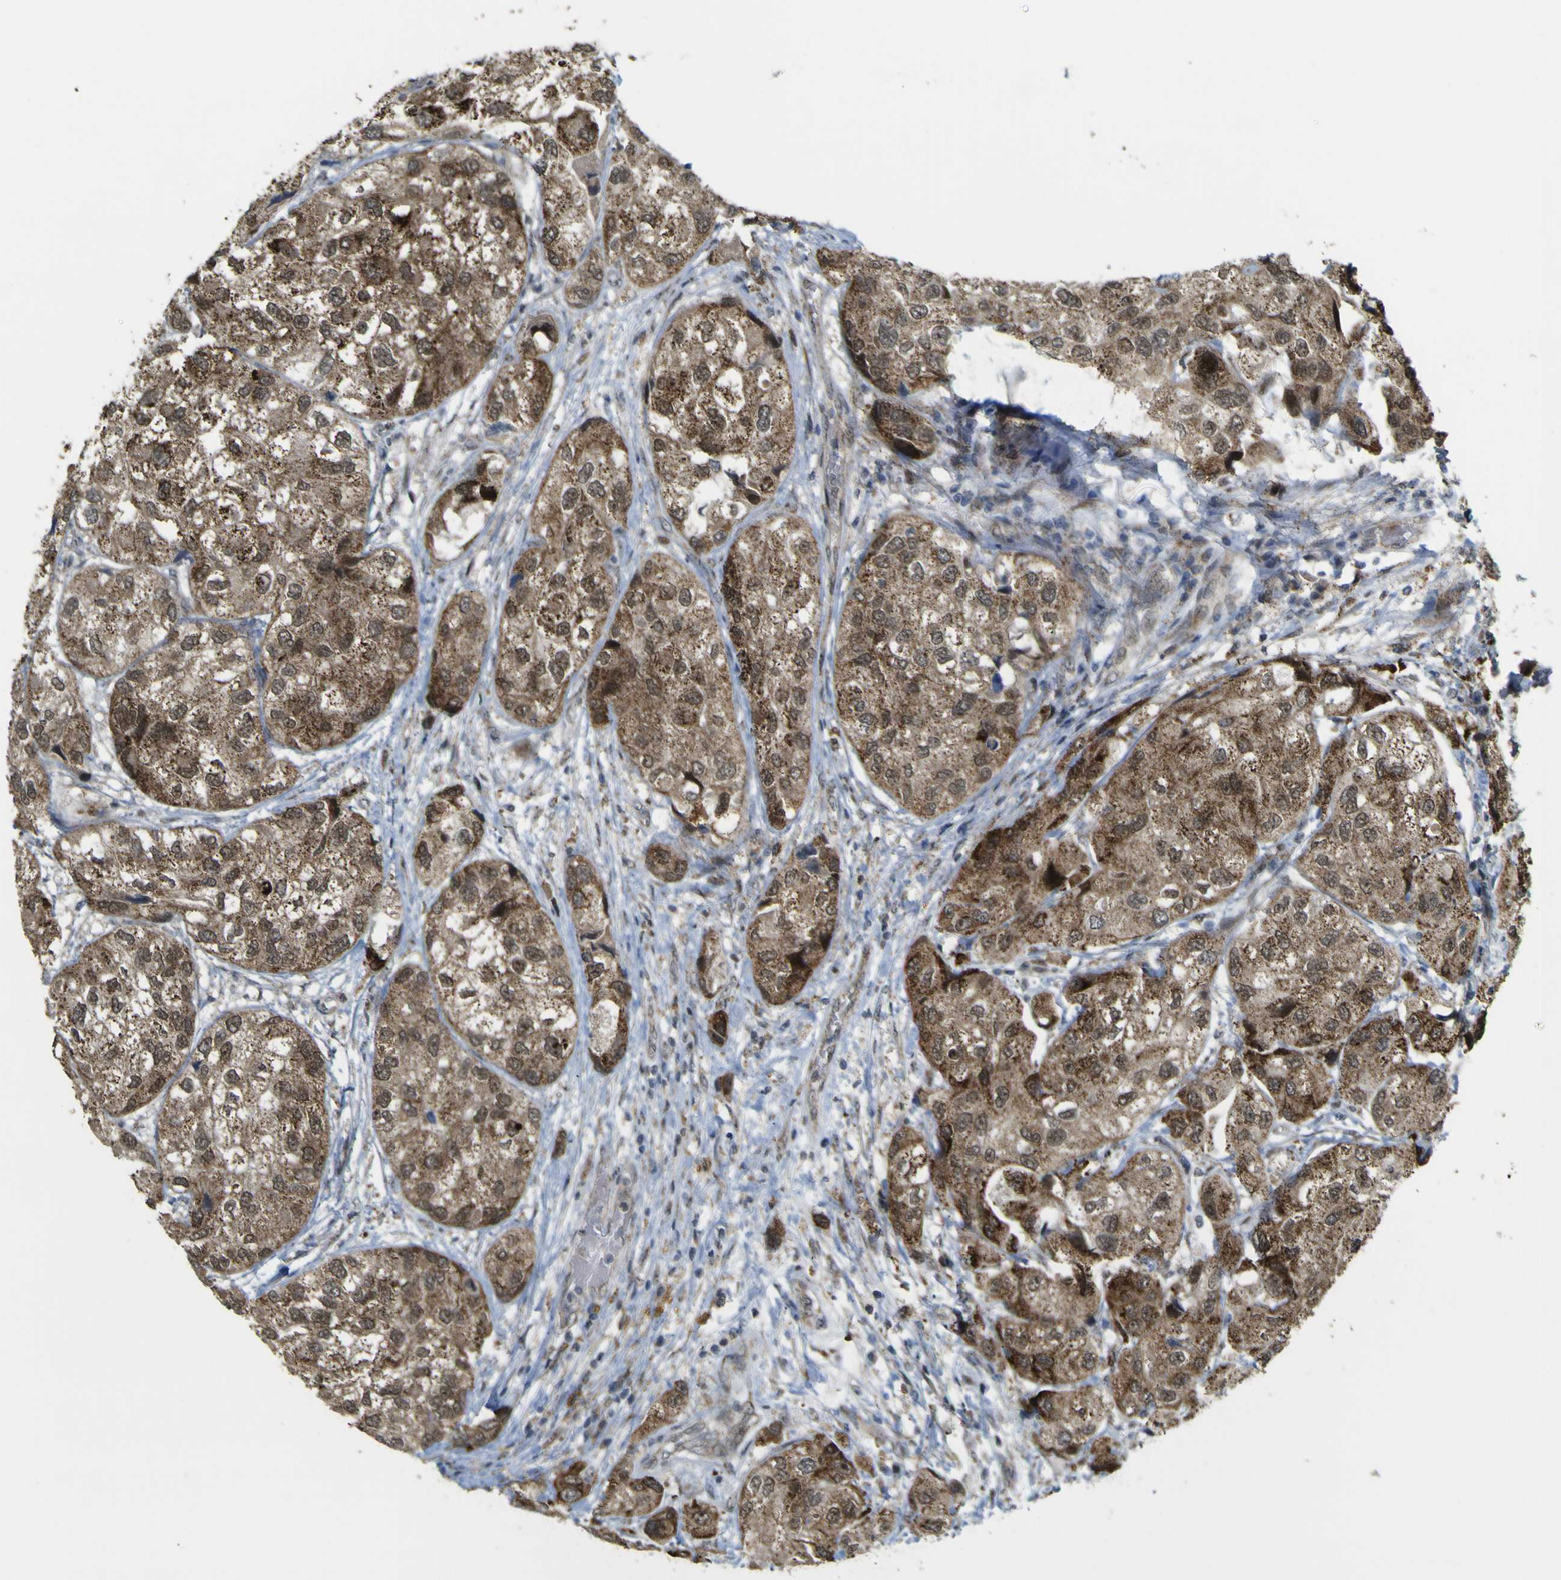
{"staining": {"intensity": "moderate", "quantity": ">75%", "location": "cytoplasmic/membranous,nuclear"}, "tissue": "urothelial cancer", "cell_type": "Tumor cells", "image_type": "cancer", "snomed": [{"axis": "morphology", "description": "Urothelial carcinoma, High grade"}, {"axis": "topography", "description": "Urinary bladder"}], "caption": "Immunohistochemical staining of urothelial cancer displays medium levels of moderate cytoplasmic/membranous and nuclear protein staining in approximately >75% of tumor cells.", "gene": "ACBD5", "patient": {"sex": "female", "age": 64}}